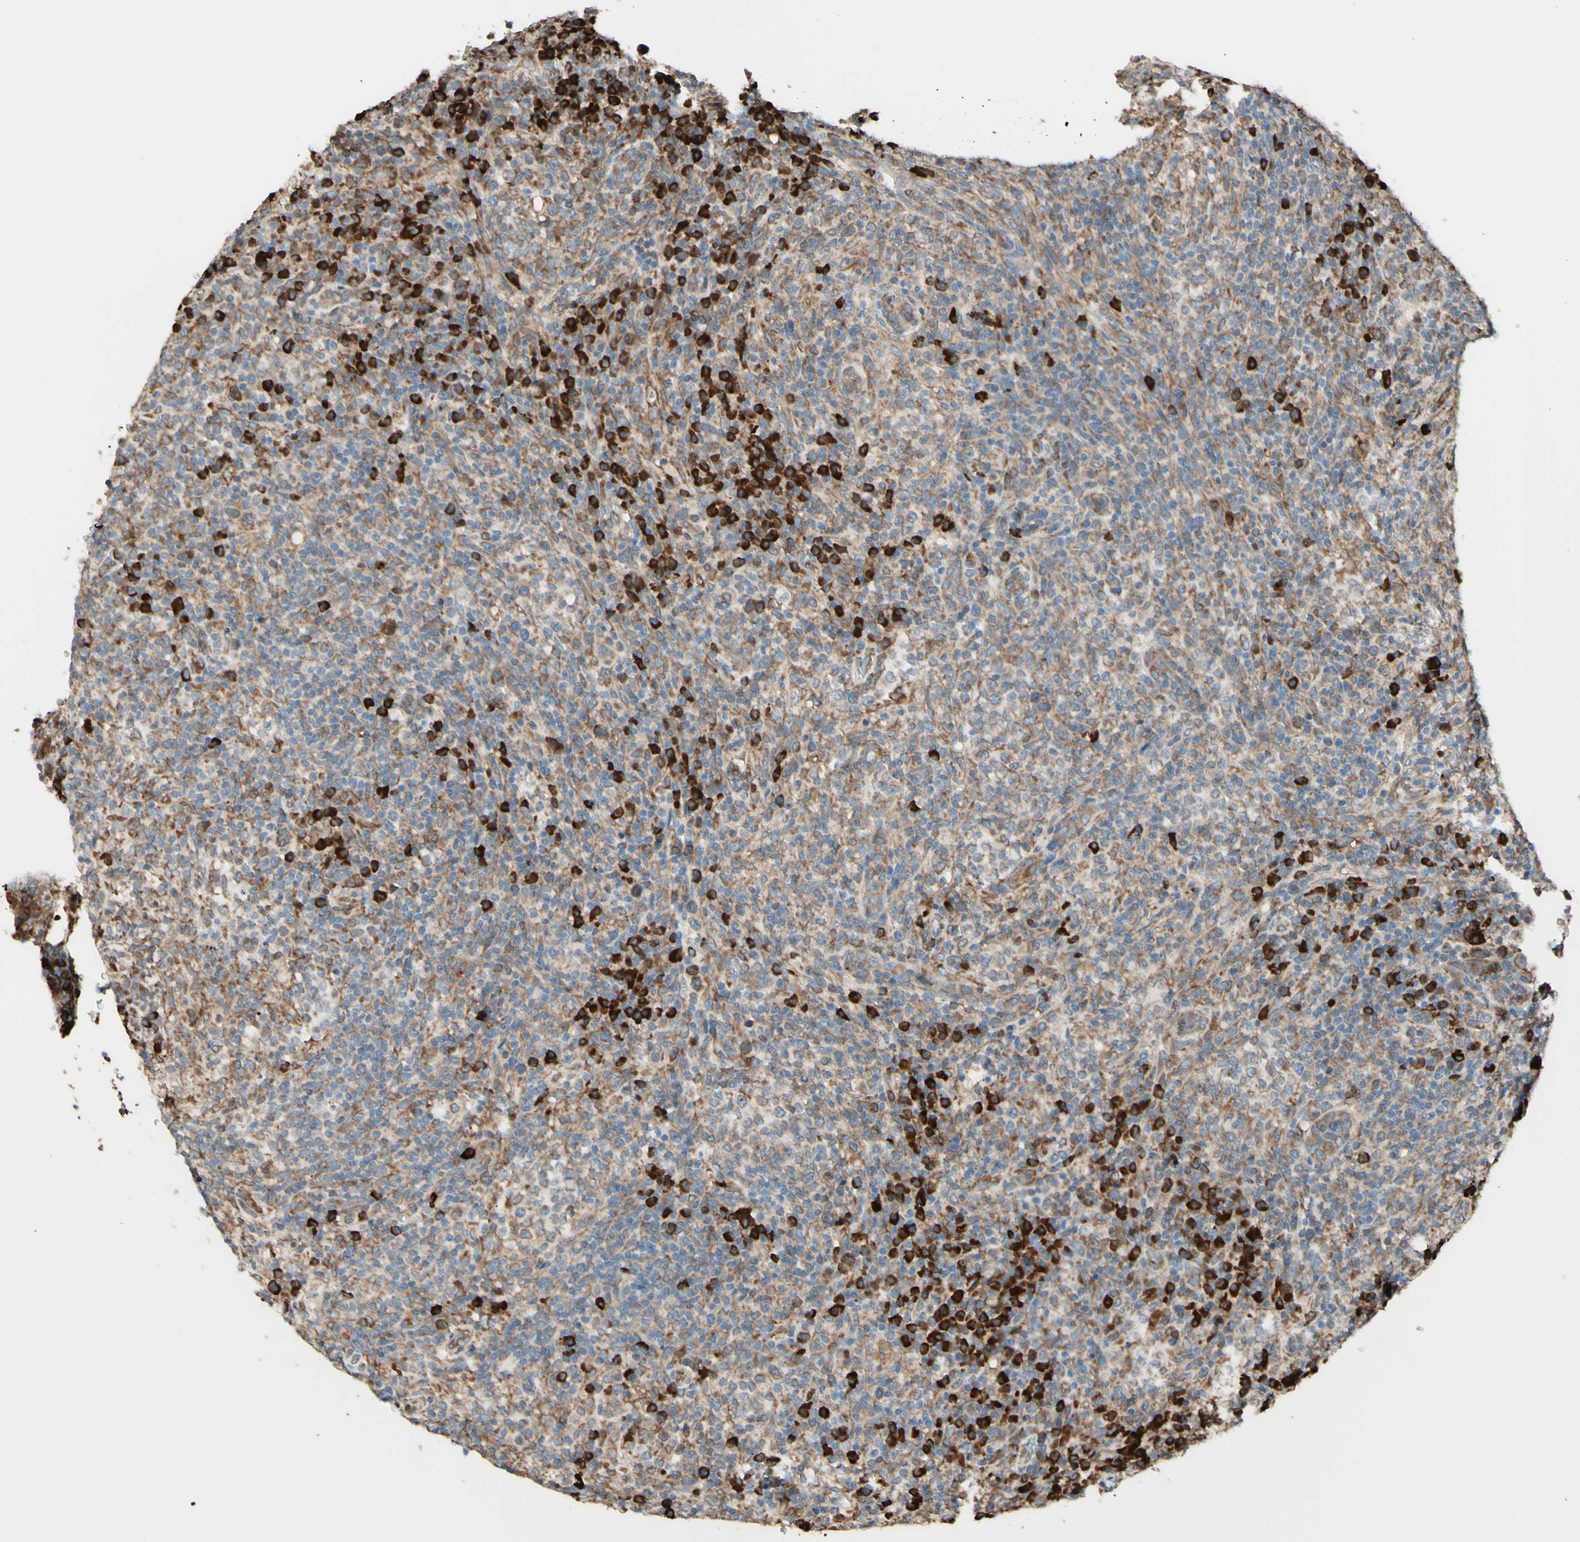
{"staining": {"intensity": "moderate", "quantity": ">75%", "location": "cytoplasmic/membranous"}, "tissue": "lymphoma", "cell_type": "Tumor cells", "image_type": "cancer", "snomed": [{"axis": "morphology", "description": "Malignant lymphoma, non-Hodgkin's type, High grade"}, {"axis": "topography", "description": "Lymph node"}], "caption": "IHC photomicrograph of neoplastic tissue: lymphoma stained using immunohistochemistry (IHC) shows medium levels of moderate protein expression localized specifically in the cytoplasmic/membranous of tumor cells, appearing as a cytoplasmic/membranous brown color.", "gene": "DNAJB11", "patient": {"sex": "female", "age": 76}}